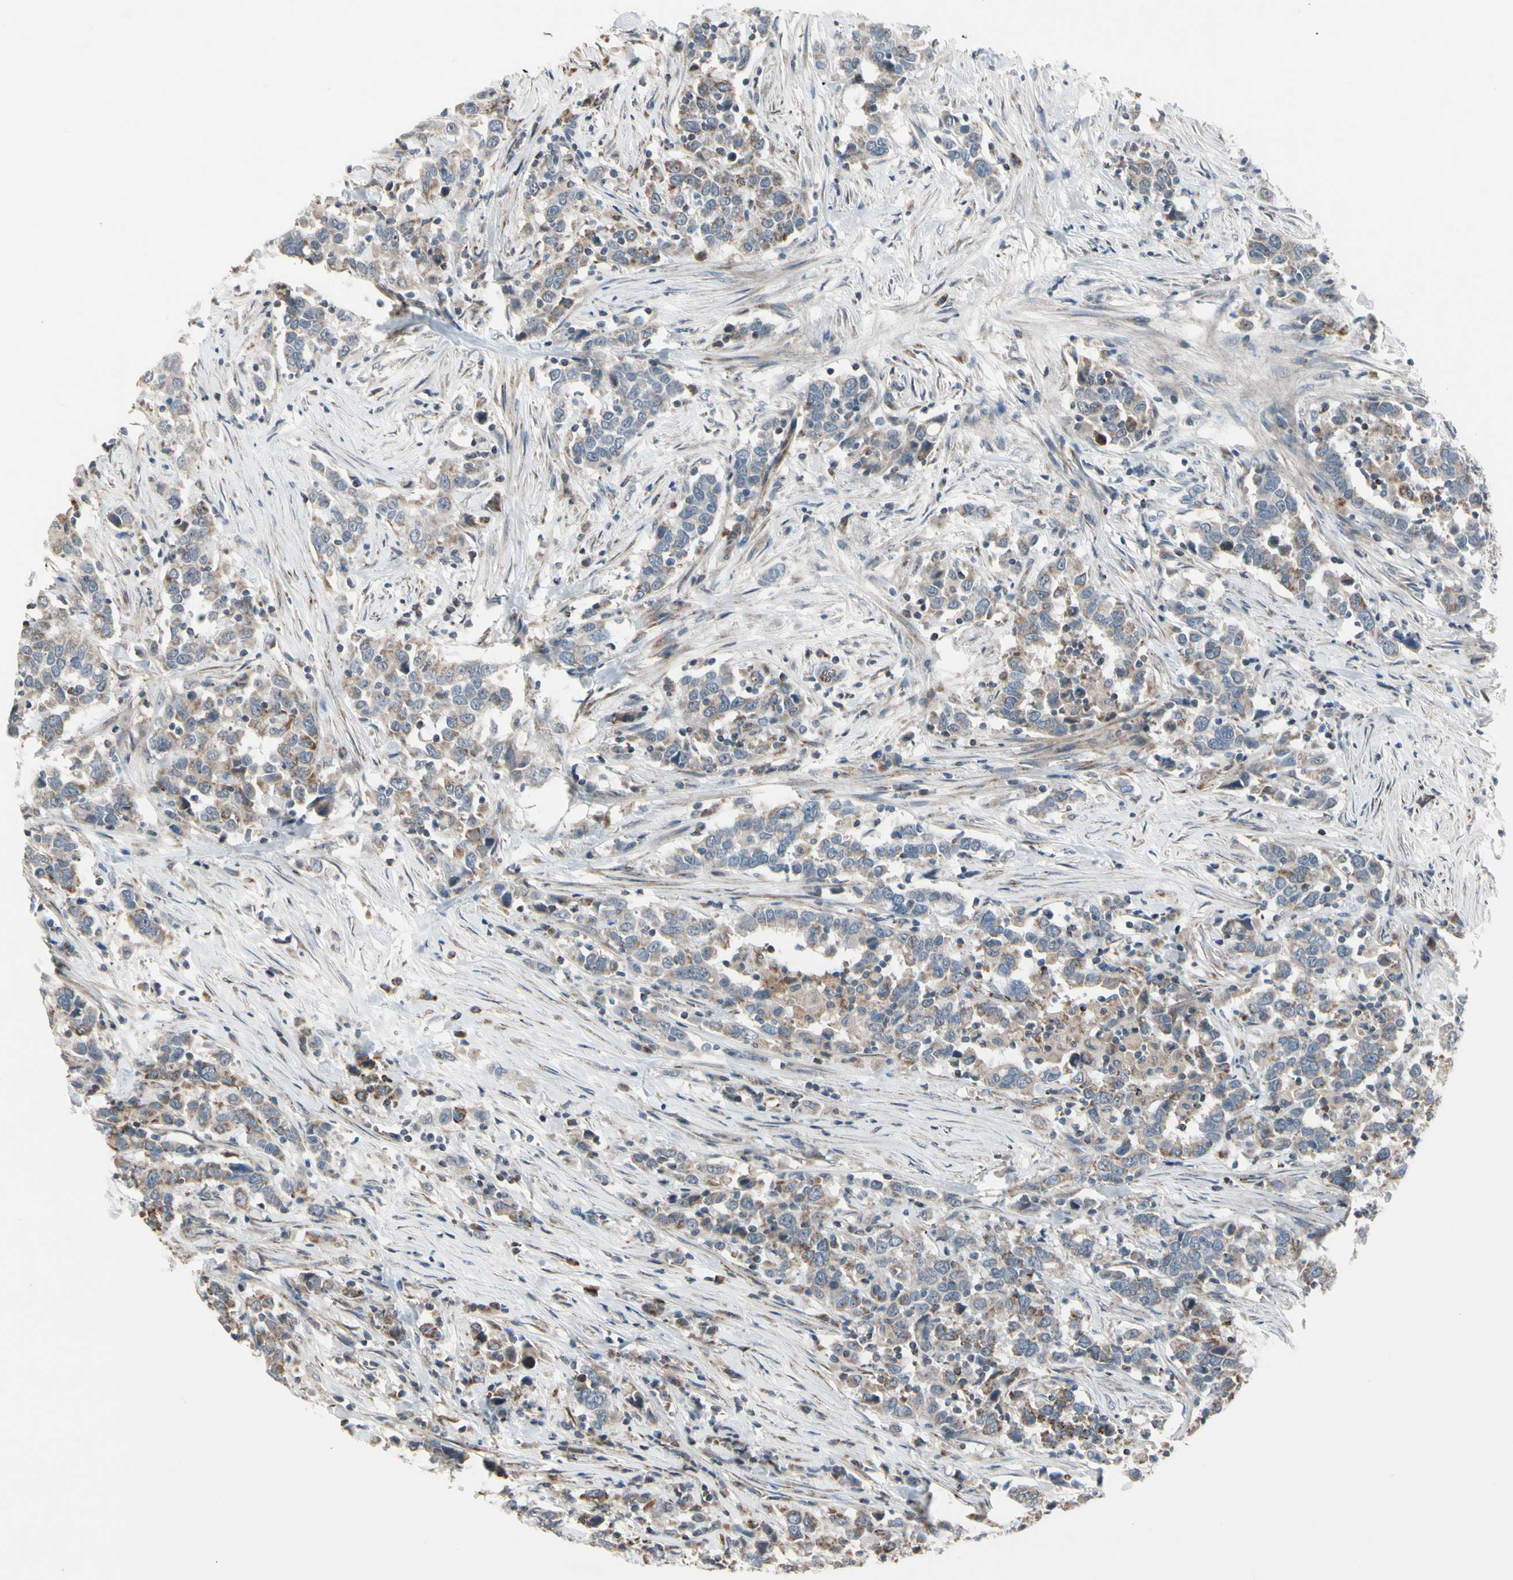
{"staining": {"intensity": "moderate", "quantity": ">75%", "location": "cytoplasmic/membranous"}, "tissue": "urothelial cancer", "cell_type": "Tumor cells", "image_type": "cancer", "snomed": [{"axis": "morphology", "description": "Urothelial carcinoma, High grade"}, {"axis": "topography", "description": "Urinary bladder"}], "caption": "High-power microscopy captured an immunohistochemistry image of urothelial cancer, revealing moderate cytoplasmic/membranous expression in about >75% of tumor cells.", "gene": "CPT1A", "patient": {"sex": "male", "age": 61}}